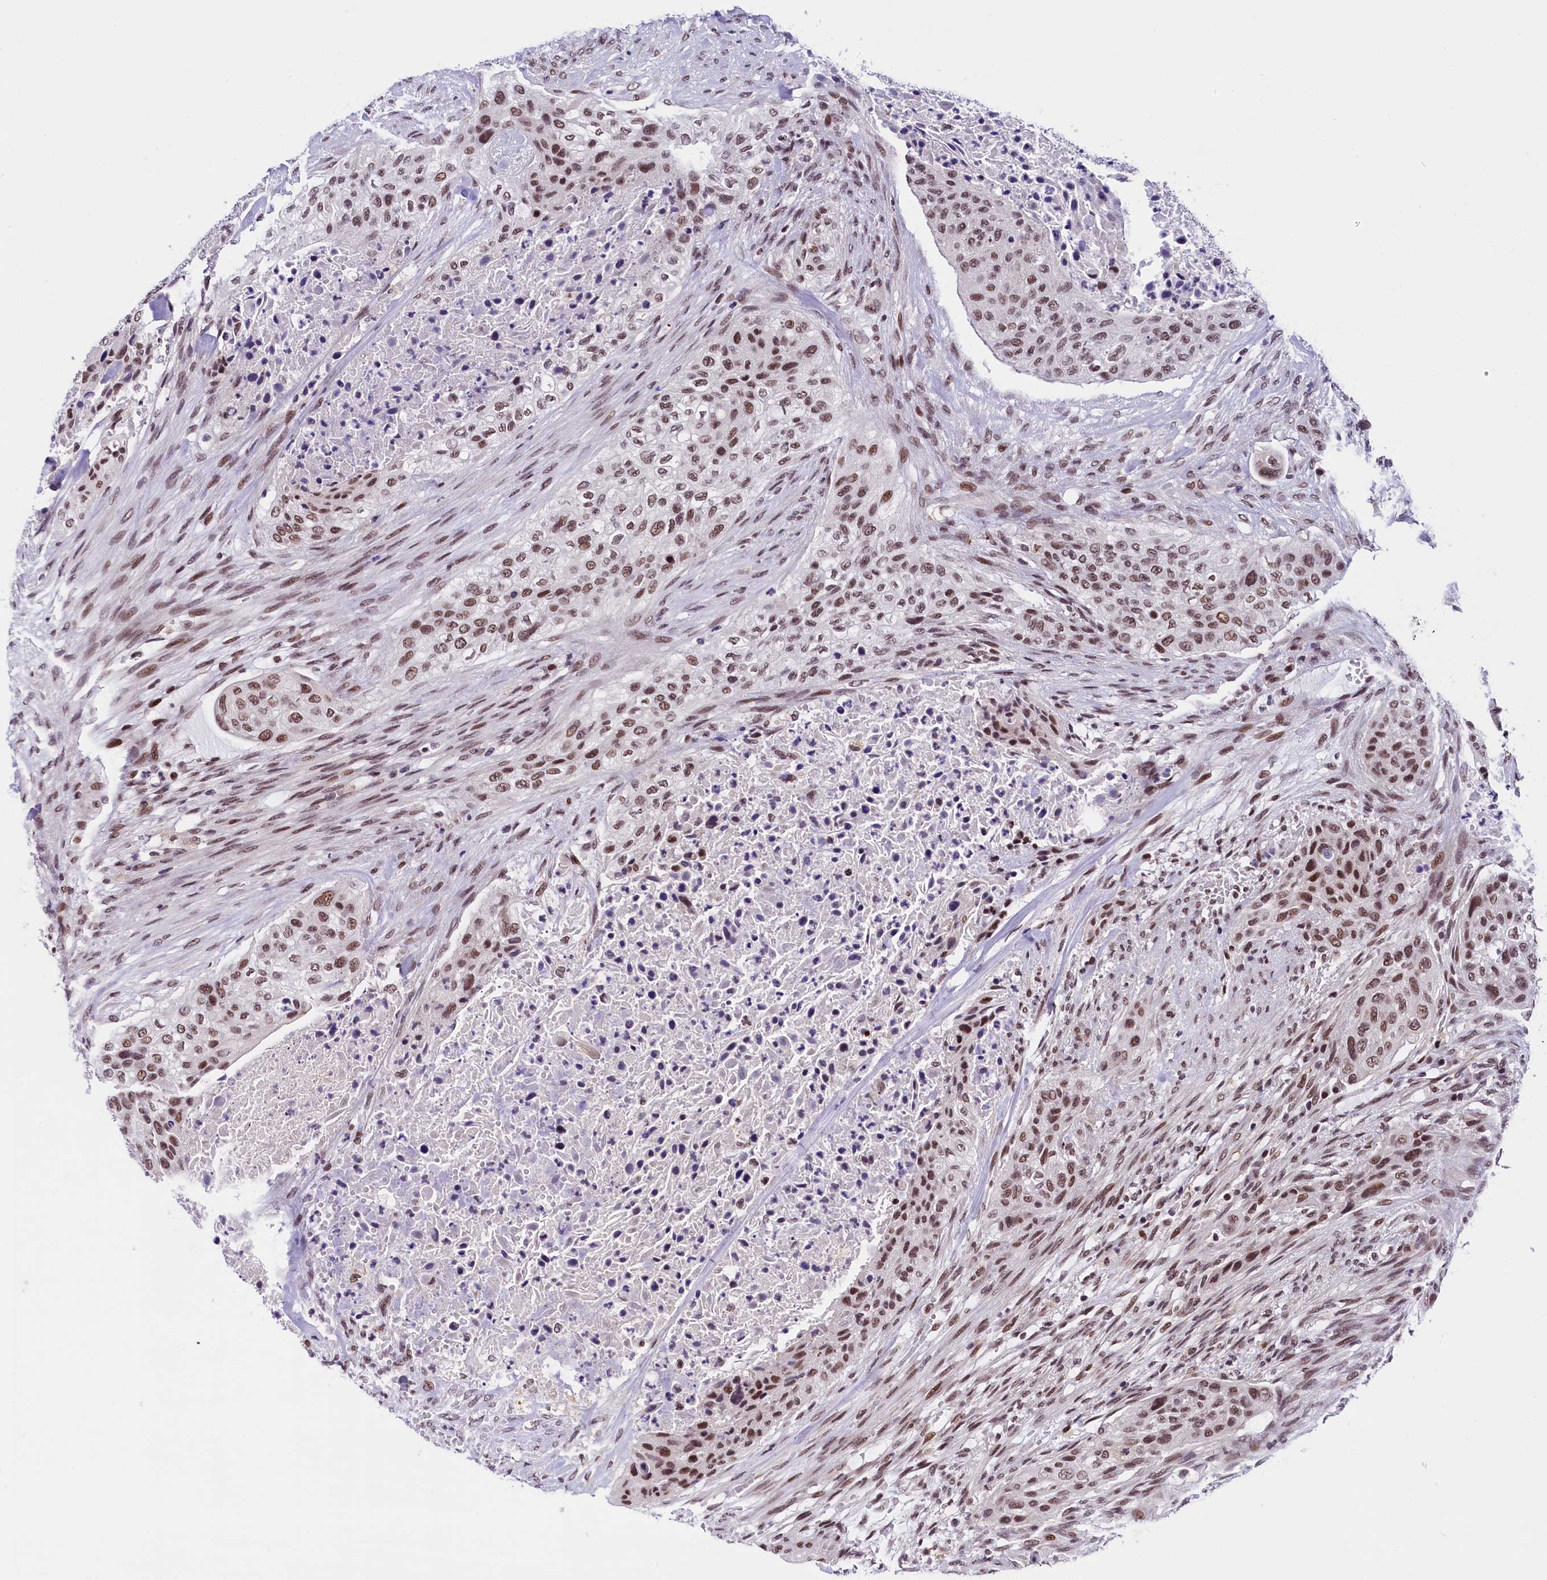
{"staining": {"intensity": "moderate", "quantity": ">75%", "location": "nuclear"}, "tissue": "urothelial cancer", "cell_type": "Tumor cells", "image_type": "cancer", "snomed": [{"axis": "morphology", "description": "Urothelial carcinoma, High grade"}, {"axis": "topography", "description": "Urinary bladder"}], "caption": "Immunohistochemistry micrograph of neoplastic tissue: human urothelial carcinoma (high-grade) stained using immunohistochemistry shows medium levels of moderate protein expression localized specifically in the nuclear of tumor cells, appearing as a nuclear brown color.", "gene": "CDYL2", "patient": {"sex": "male", "age": 35}}